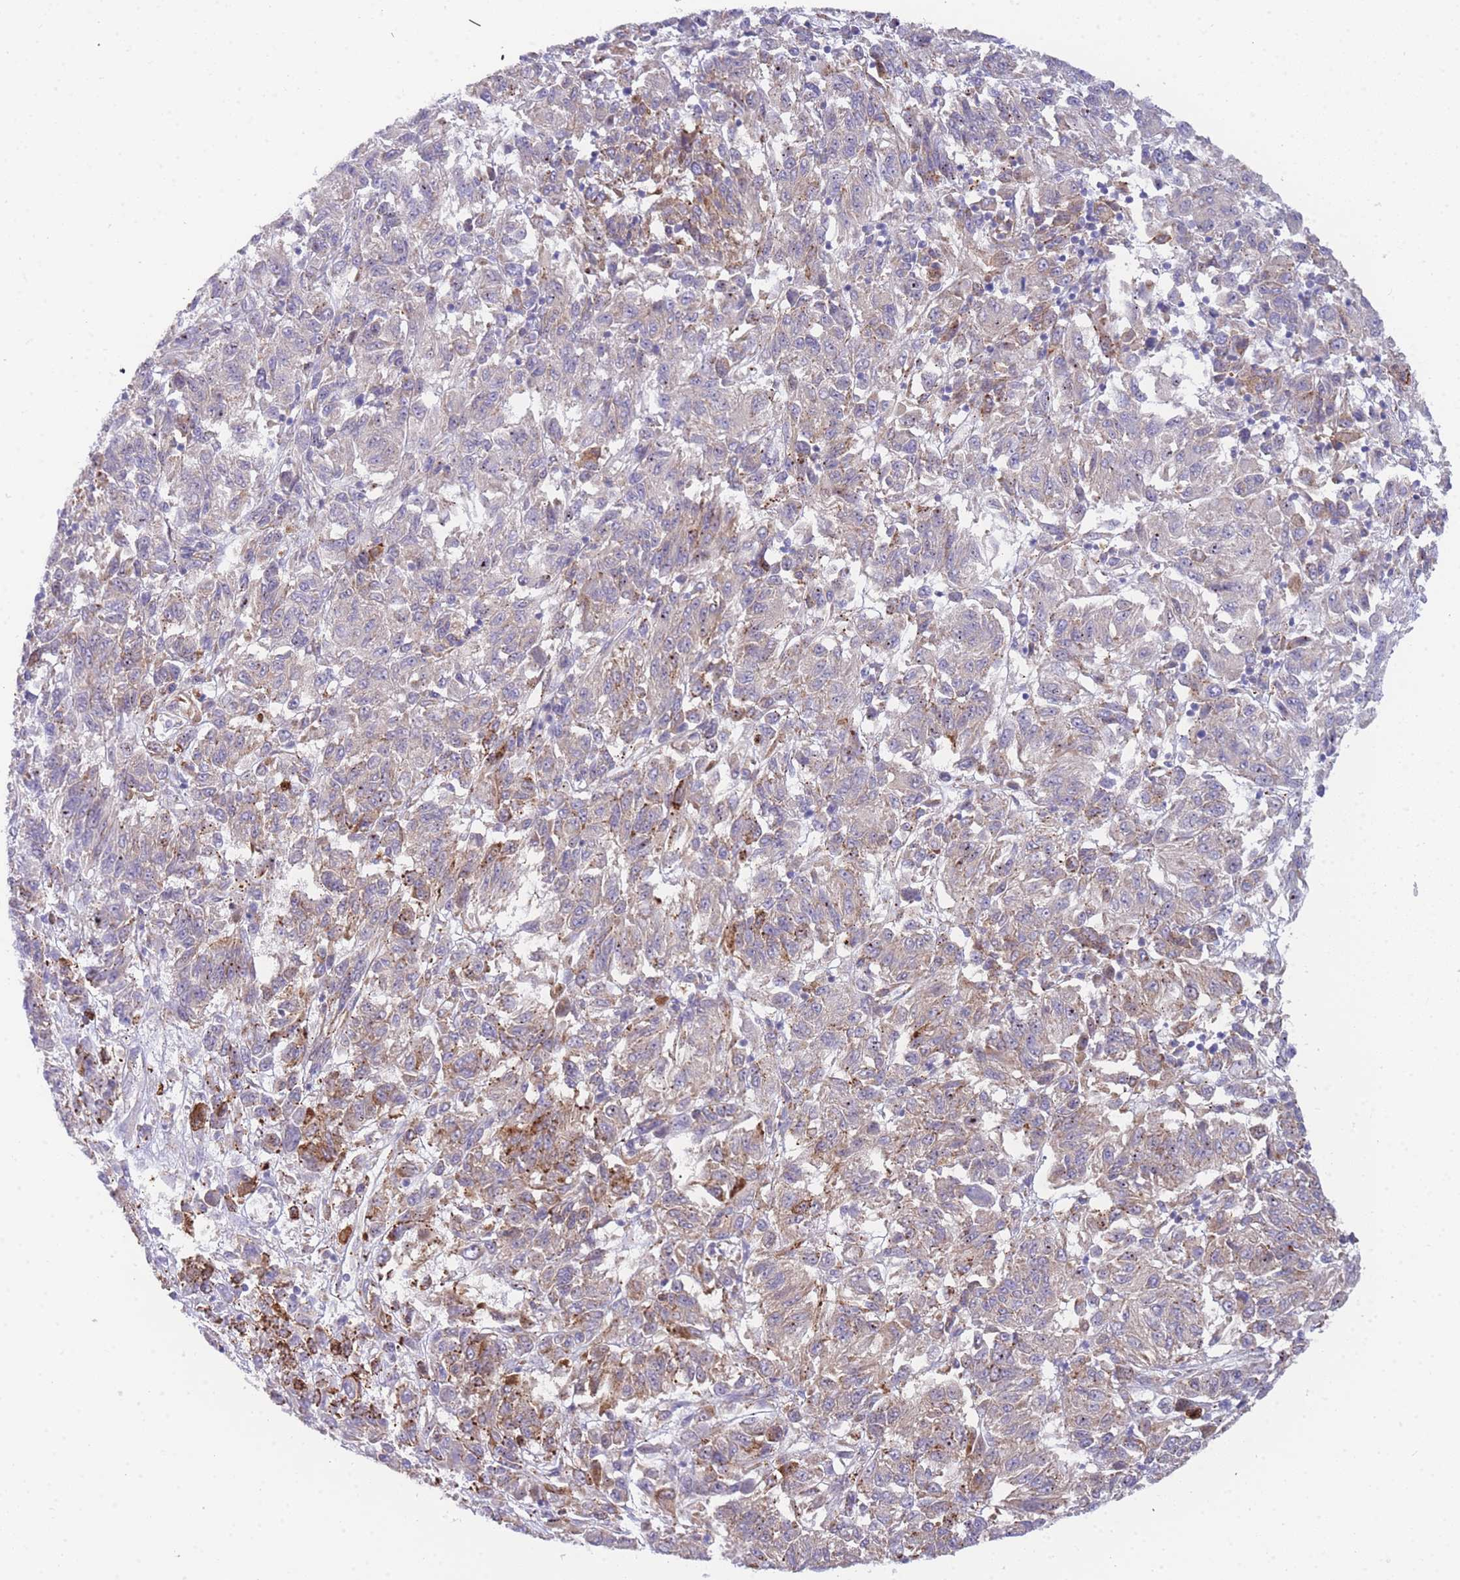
{"staining": {"intensity": "moderate", "quantity": "<25%", "location": "cytoplasmic/membranous"}, "tissue": "melanoma", "cell_type": "Tumor cells", "image_type": "cancer", "snomed": [{"axis": "morphology", "description": "Malignant melanoma, Metastatic site"}, {"axis": "topography", "description": "Lung"}], "caption": "A high-resolution histopathology image shows IHC staining of malignant melanoma (metastatic site), which reveals moderate cytoplasmic/membranous expression in about <25% of tumor cells. (DAB (3,3'-diaminobenzidine) = brown stain, brightfield microscopy at high magnification).", "gene": "ZNF510", "patient": {"sex": "male", "age": 64}}